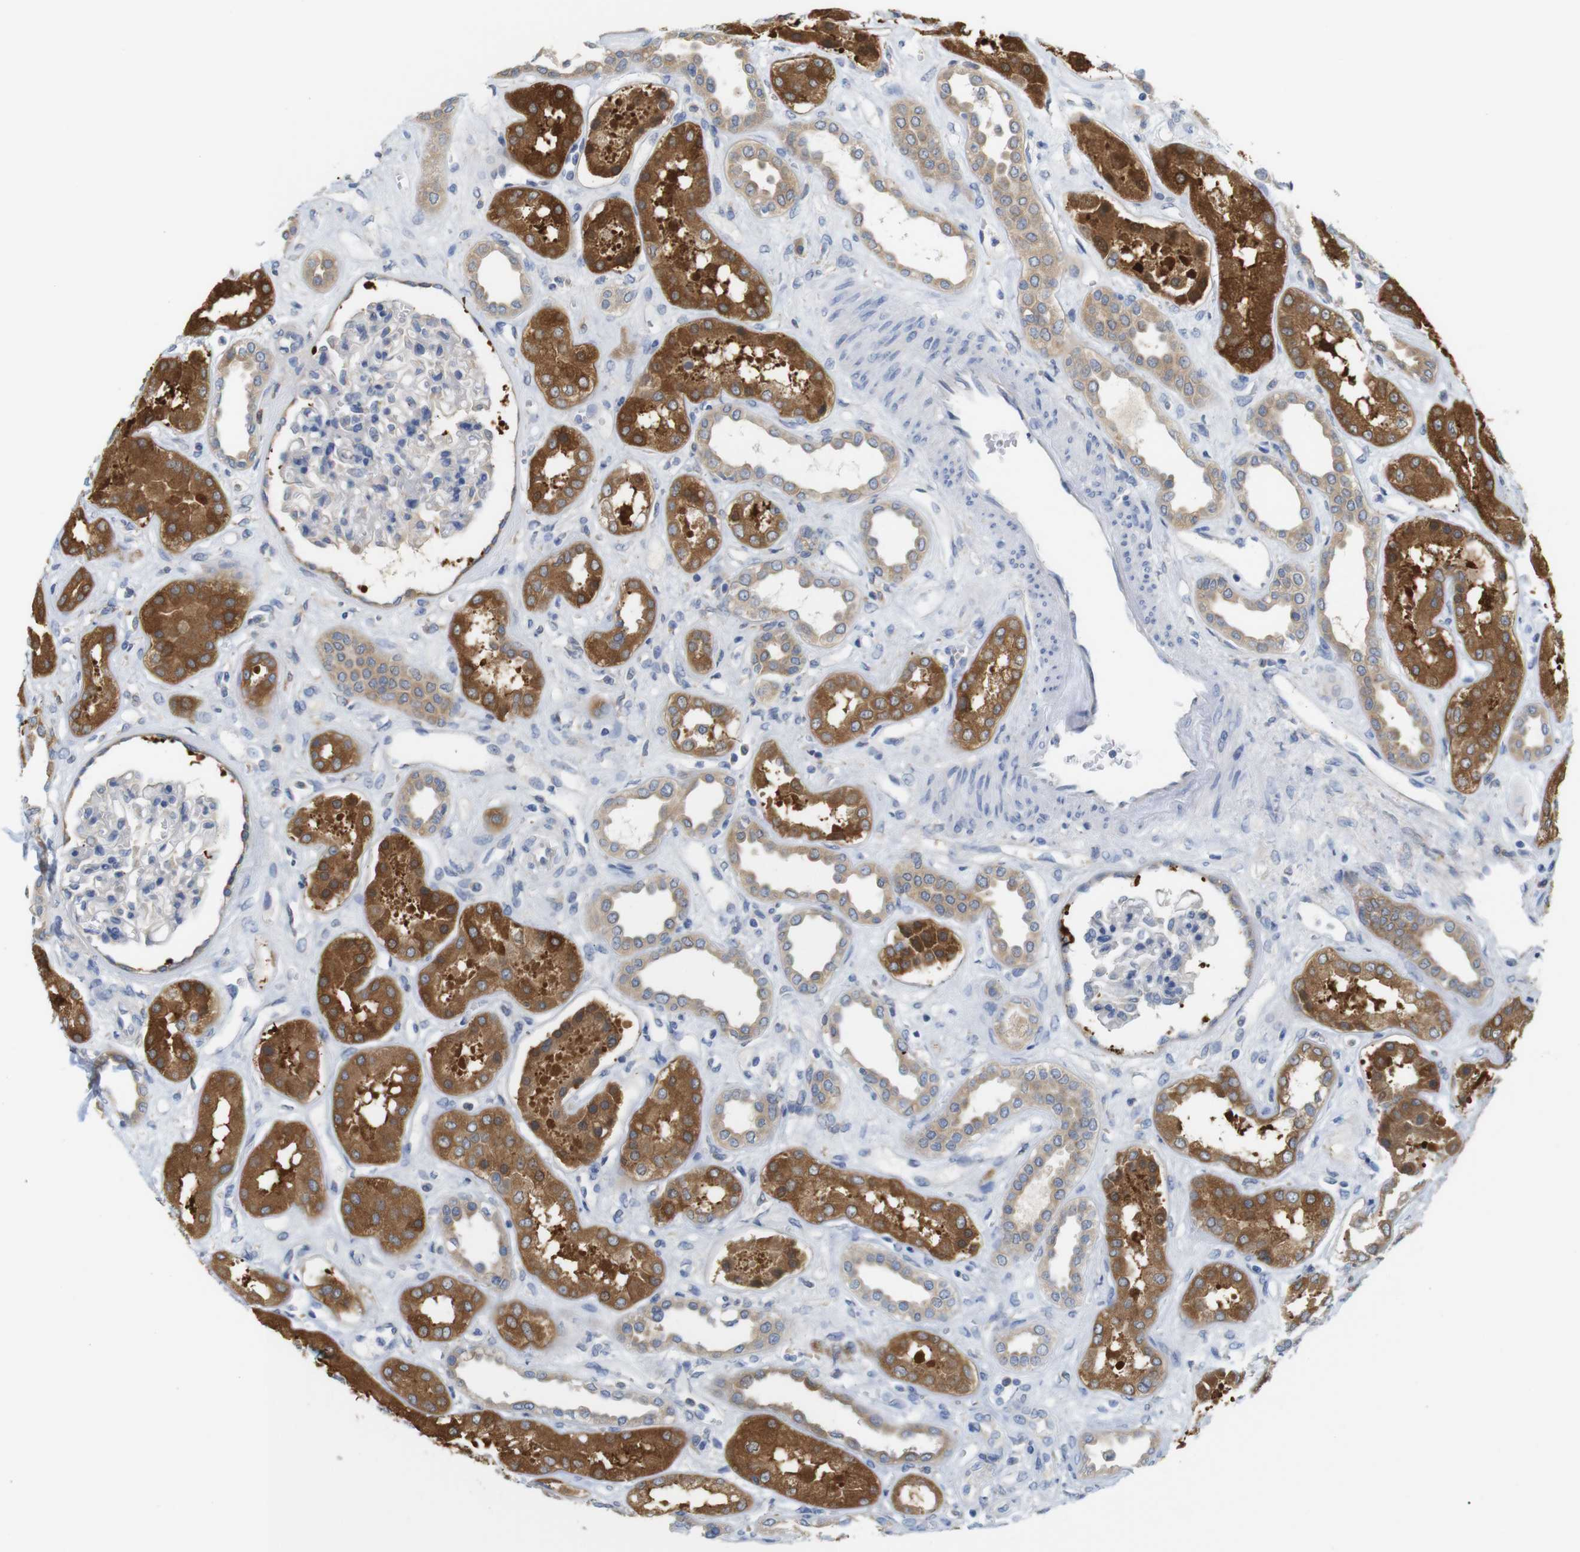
{"staining": {"intensity": "negative", "quantity": "none", "location": "none"}, "tissue": "kidney", "cell_type": "Cells in glomeruli", "image_type": "normal", "snomed": [{"axis": "morphology", "description": "Normal tissue, NOS"}, {"axis": "topography", "description": "Kidney"}], "caption": "Cells in glomeruli are negative for protein expression in normal human kidney. (IHC, brightfield microscopy, high magnification).", "gene": "NEBL", "patient": {"sex": "male", "age": 59}}